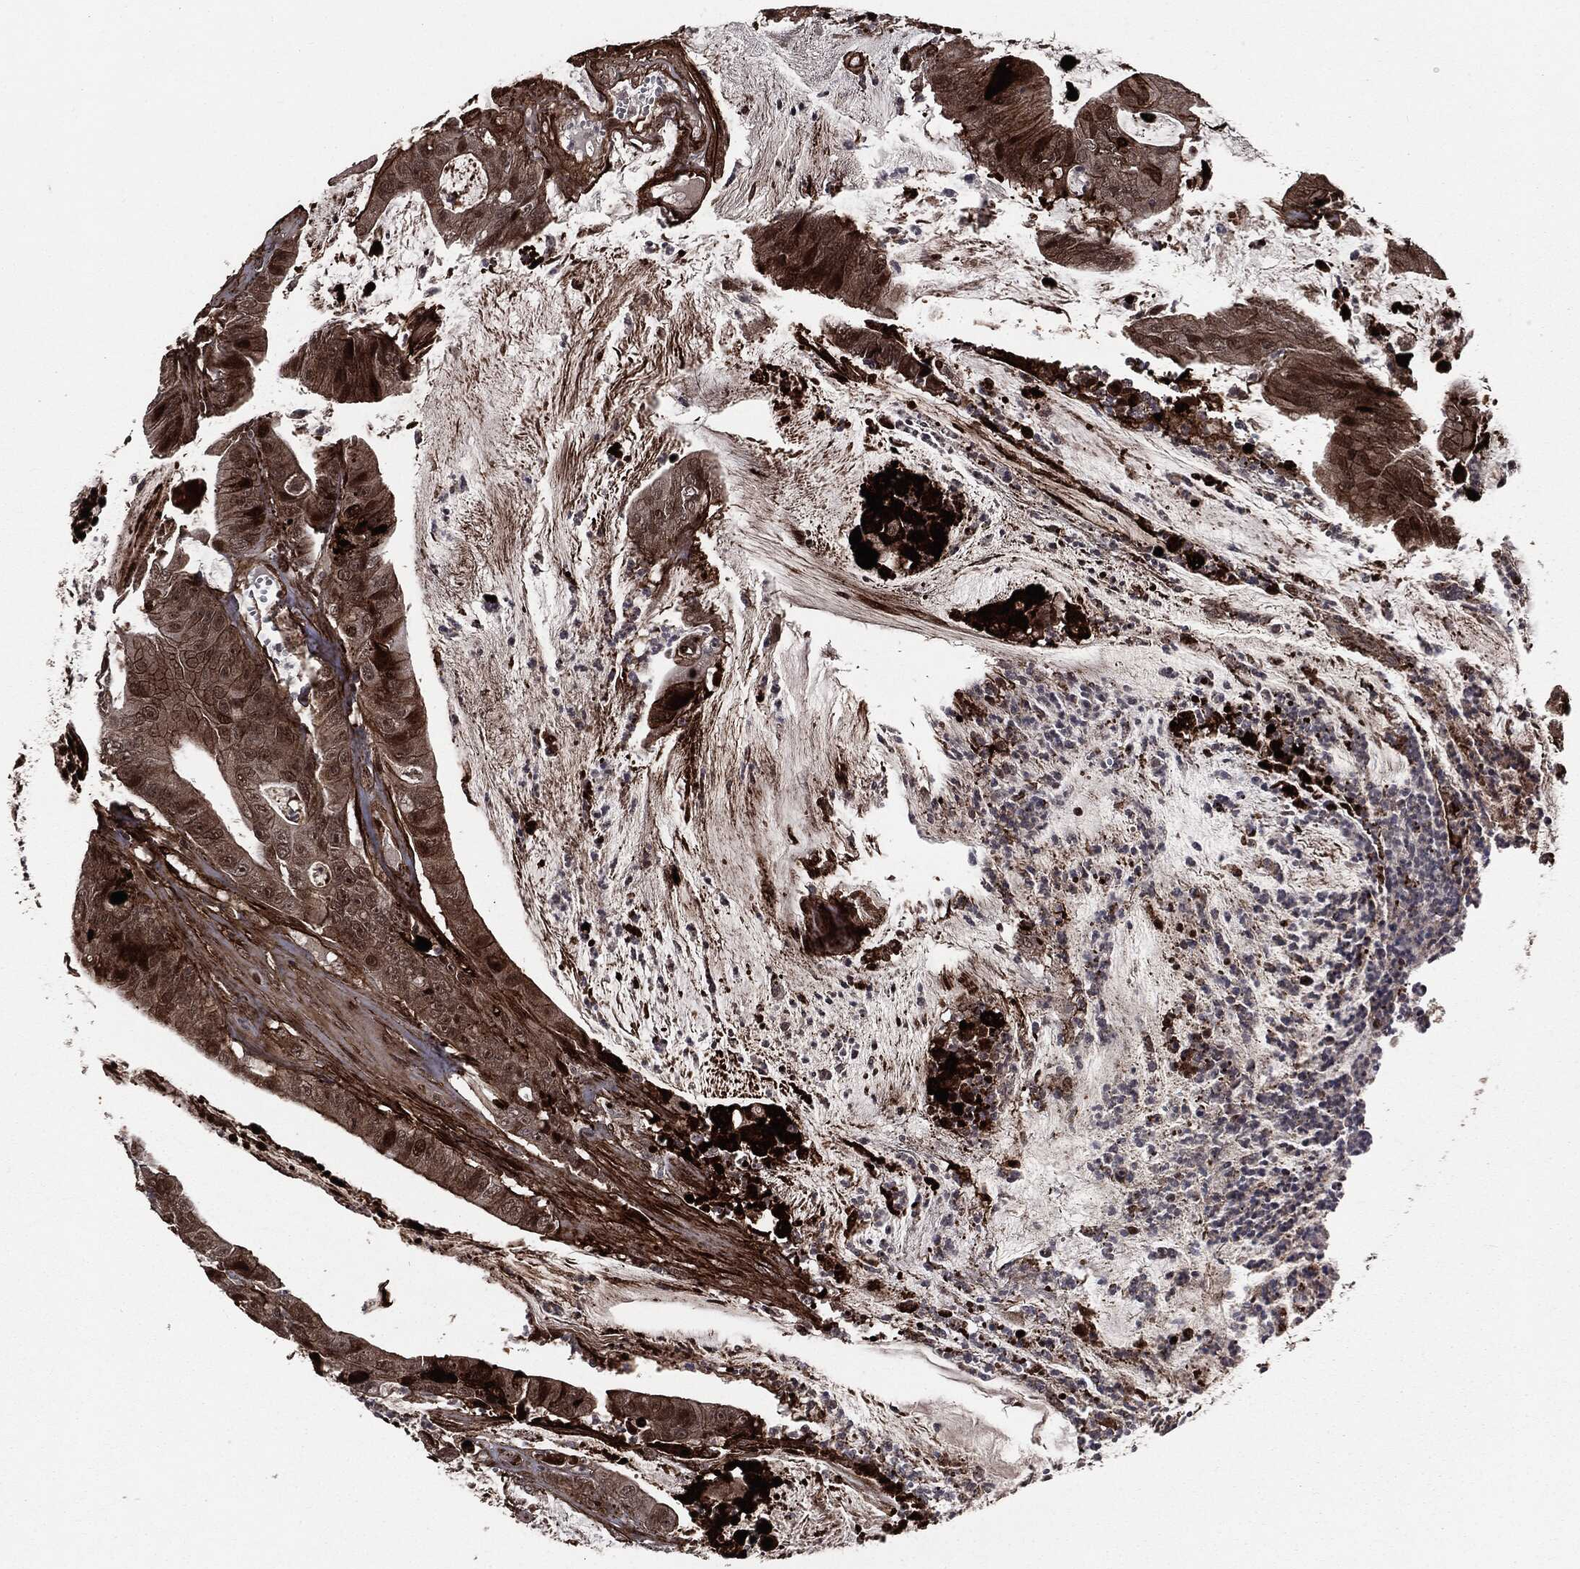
{"staining": {"intensity": "strong", "quantity": "<25%", "location": "cytoplasmic/membranous,nuclear"}, "tissue": "colorectal cancer", "cell_type": "Tumor cells", "image_type": "cancer", "snomed": [{"axis": "morphology", "description": "Adenocarcinoma, NOS"}, {"axis": "topography", "description": "Colon"}], "caption": "Protein expression analysis of human colorectal cancer (adenocarcinoma) reveals strong cytoplasmic/membranous and nuclear expression in approximately <25% of tumor cells. (DAB (3,3'-diaminobenzidine) IHC, brown staining for protein, blue staining for nuclei).", "gene": "SMAD4", "patient": {"sex": "female", "age": 69}}